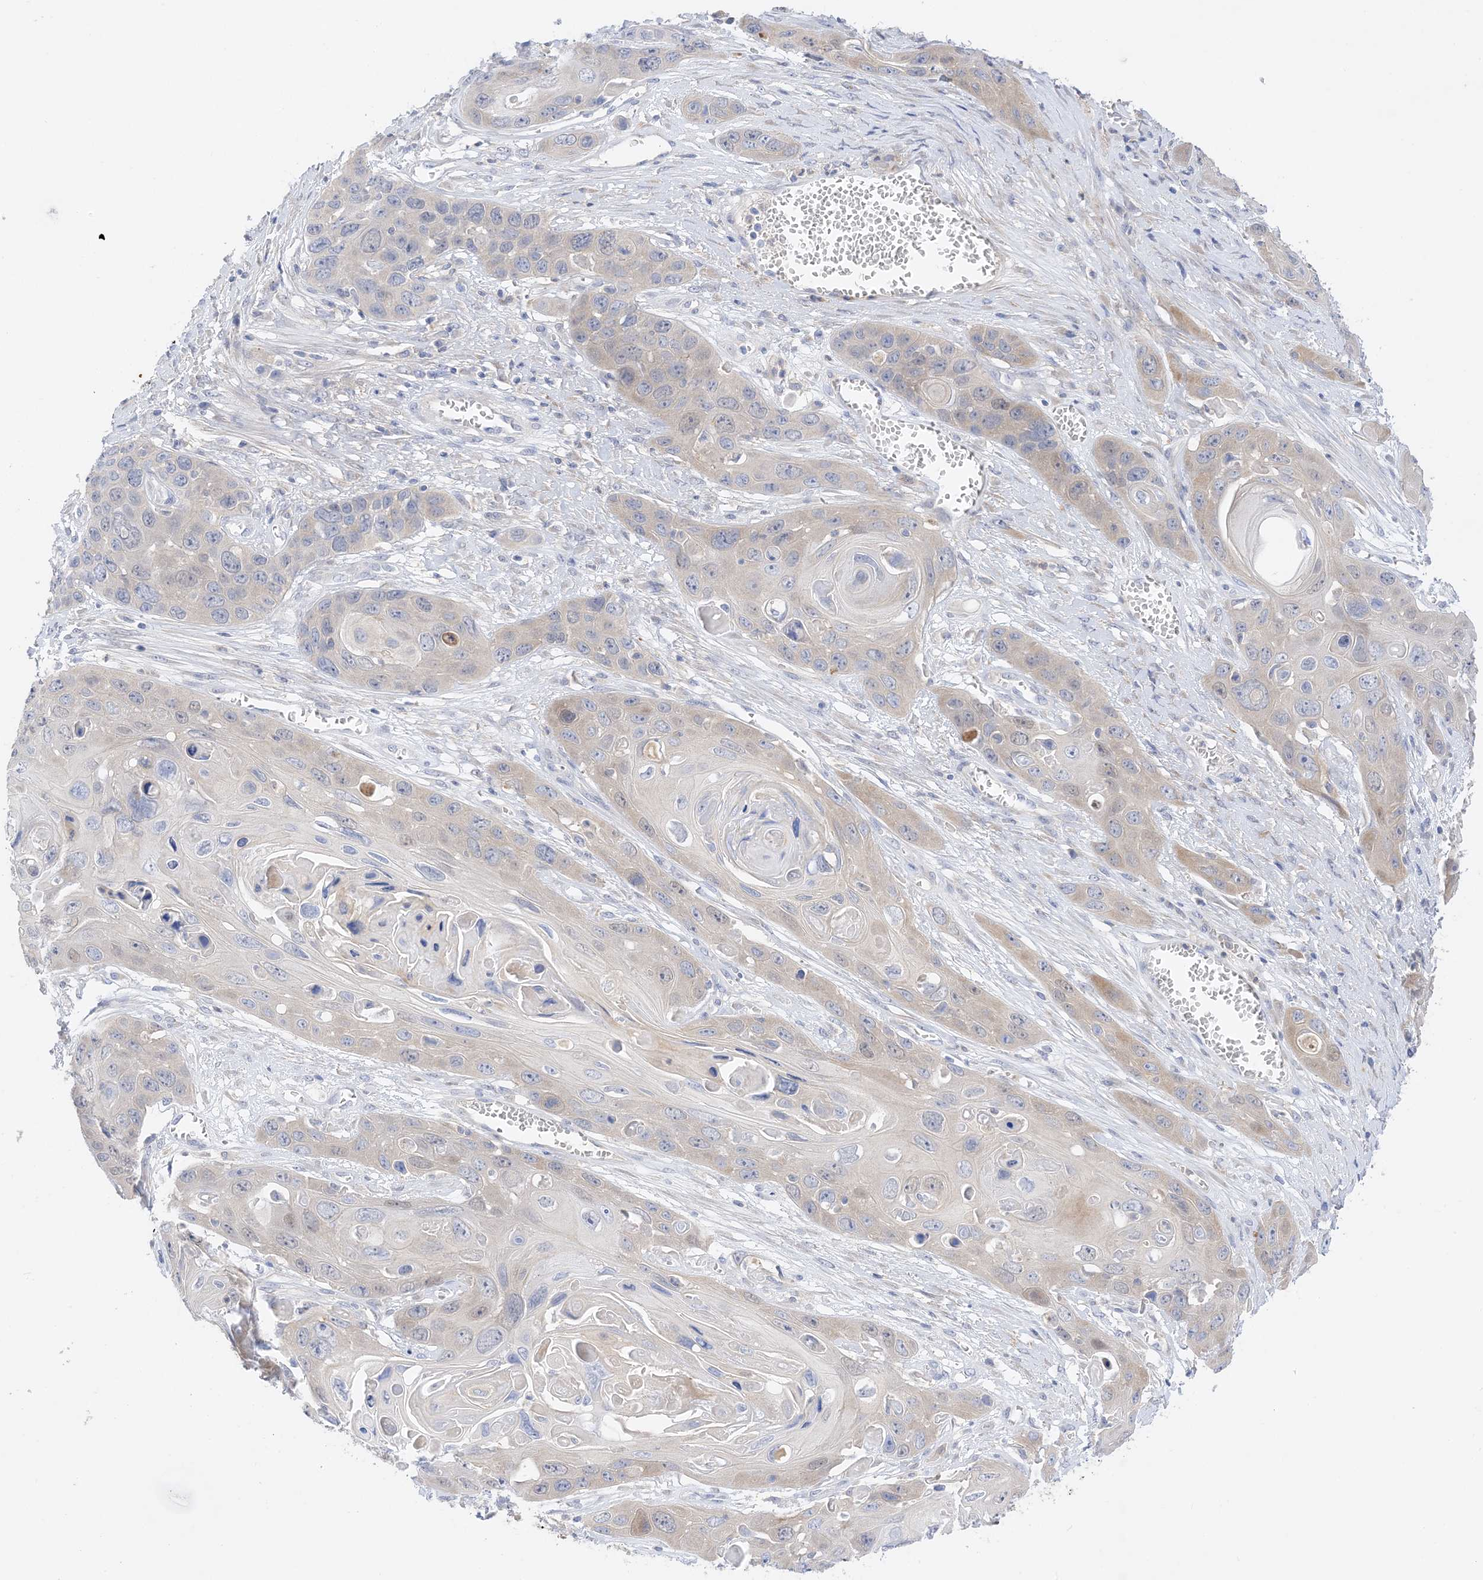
{"staining": {"intensity": "weak", "quantity": "<25%", "location": "cytoplasmic/membranous"}, "tissue": "skin cancer", "cell_type": "Tumor cells", "image_type": "cancer", "snomed": [{"axis": "morphology", "description": "Squamous cell carcinoma, NOS"}, {"axis": "topography", "description": "Skin"}], "caption": "DAB immunohistochemical staining of human skin squamous cell carcinoma demonstrates no significant expression in tumor cells.", "gene": "ARV1", "patient": {"sex": "male", "age": 55}}